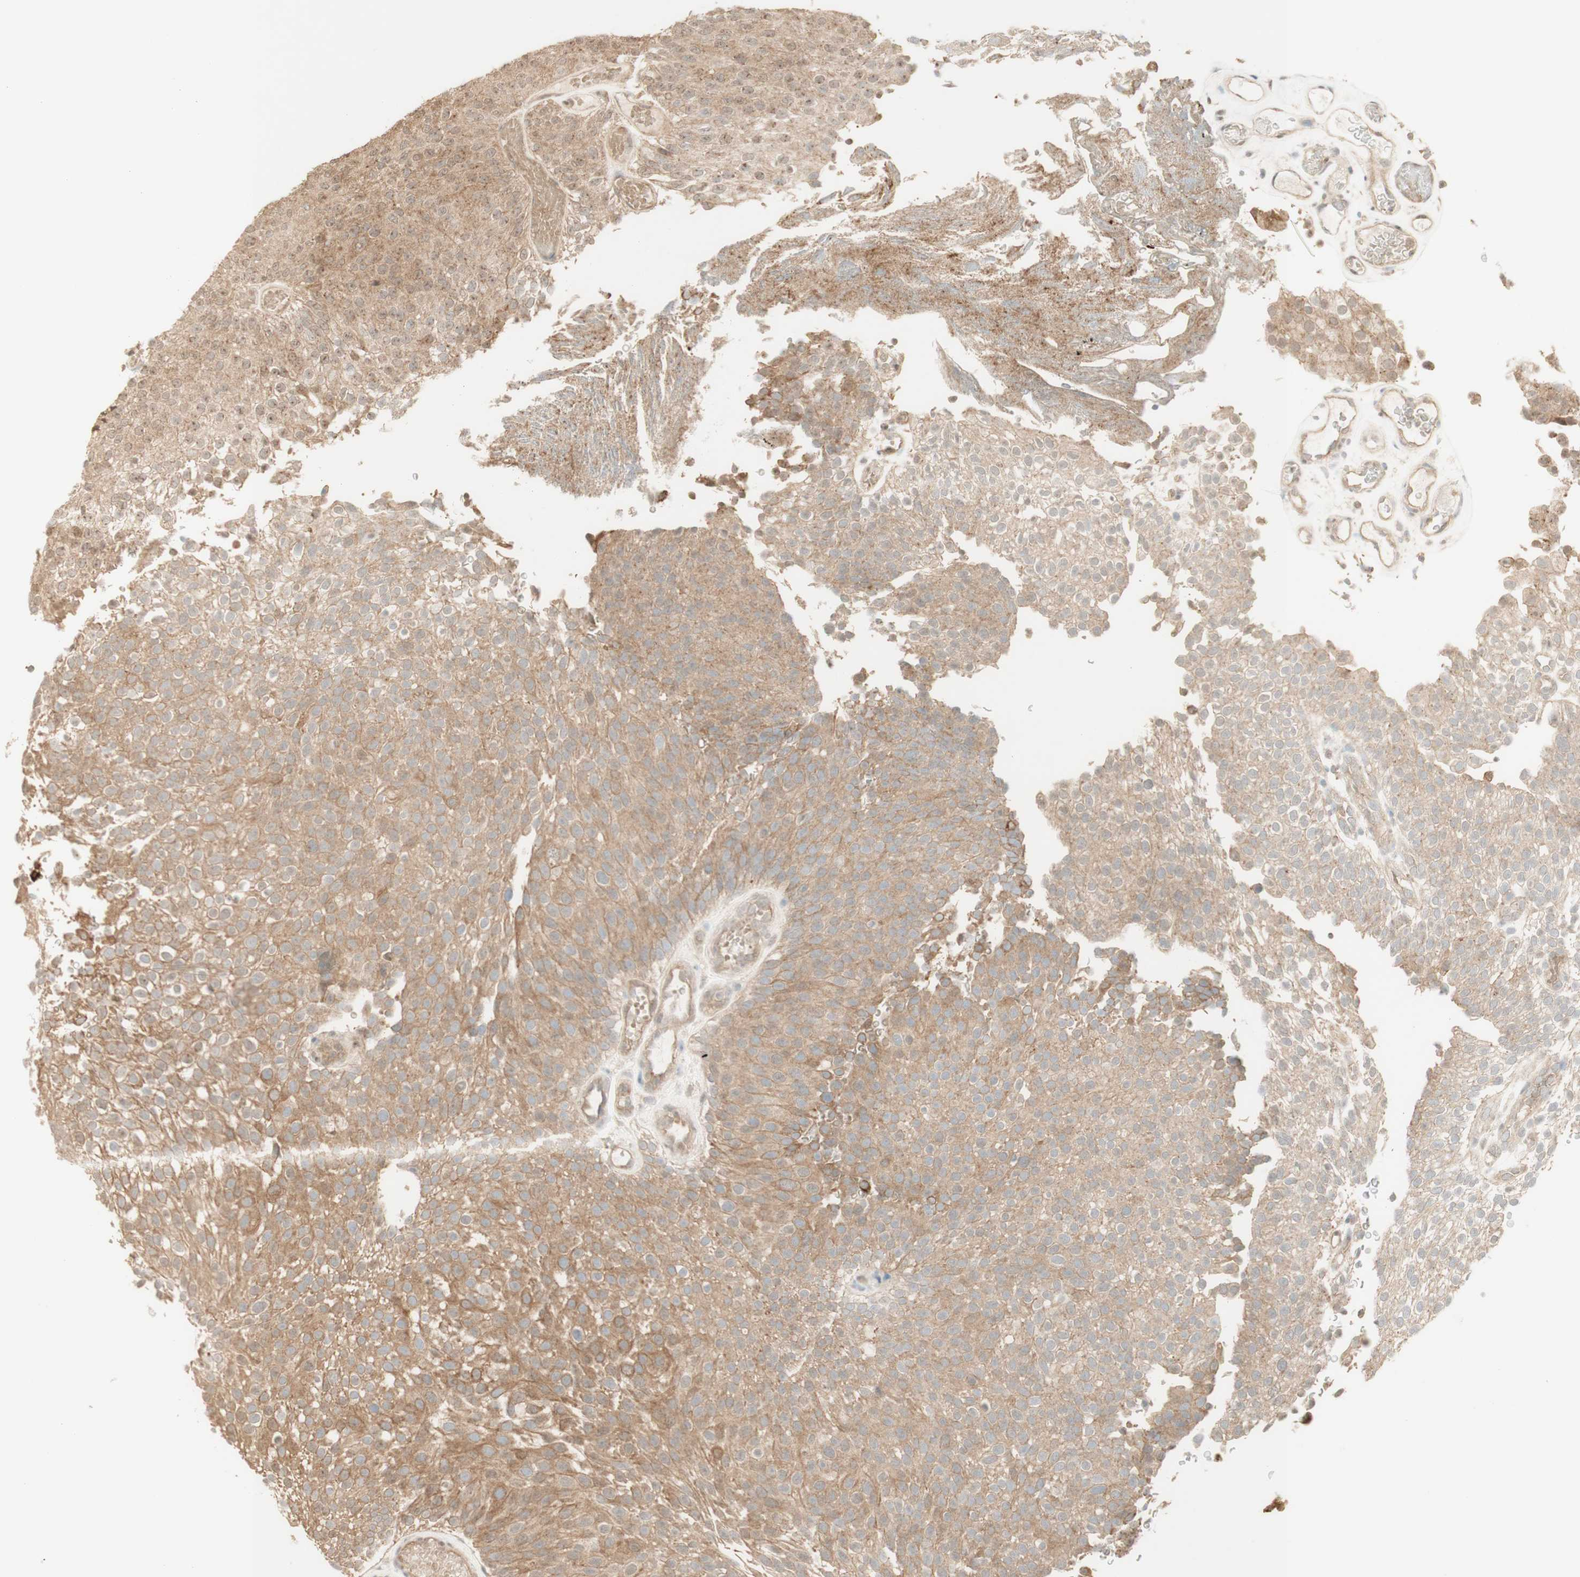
{"staining": {"intensity": "moderate", "quantity": ">75%", "location": "cytoplasmic/membranous,nuclear"}, "tissue": "urothelial cancer", "cell_type": "Tumor cells", "image_type": "cancer", "snomed": [{"axis": "morphology", "description": "Urothelial carcinoma, Low grade"}, {"axis": "topography", "description": "Urinary bladder"}], "caption": "Human urothelial carcinoma (low-grade) stained with a brown dye displays moderate cytoplasmic/membranous and nuclear positive positivity in approximately >75% of tumor cells.", "gene": "SPINT2", "patient": {"sex": "male", "age": 78}}